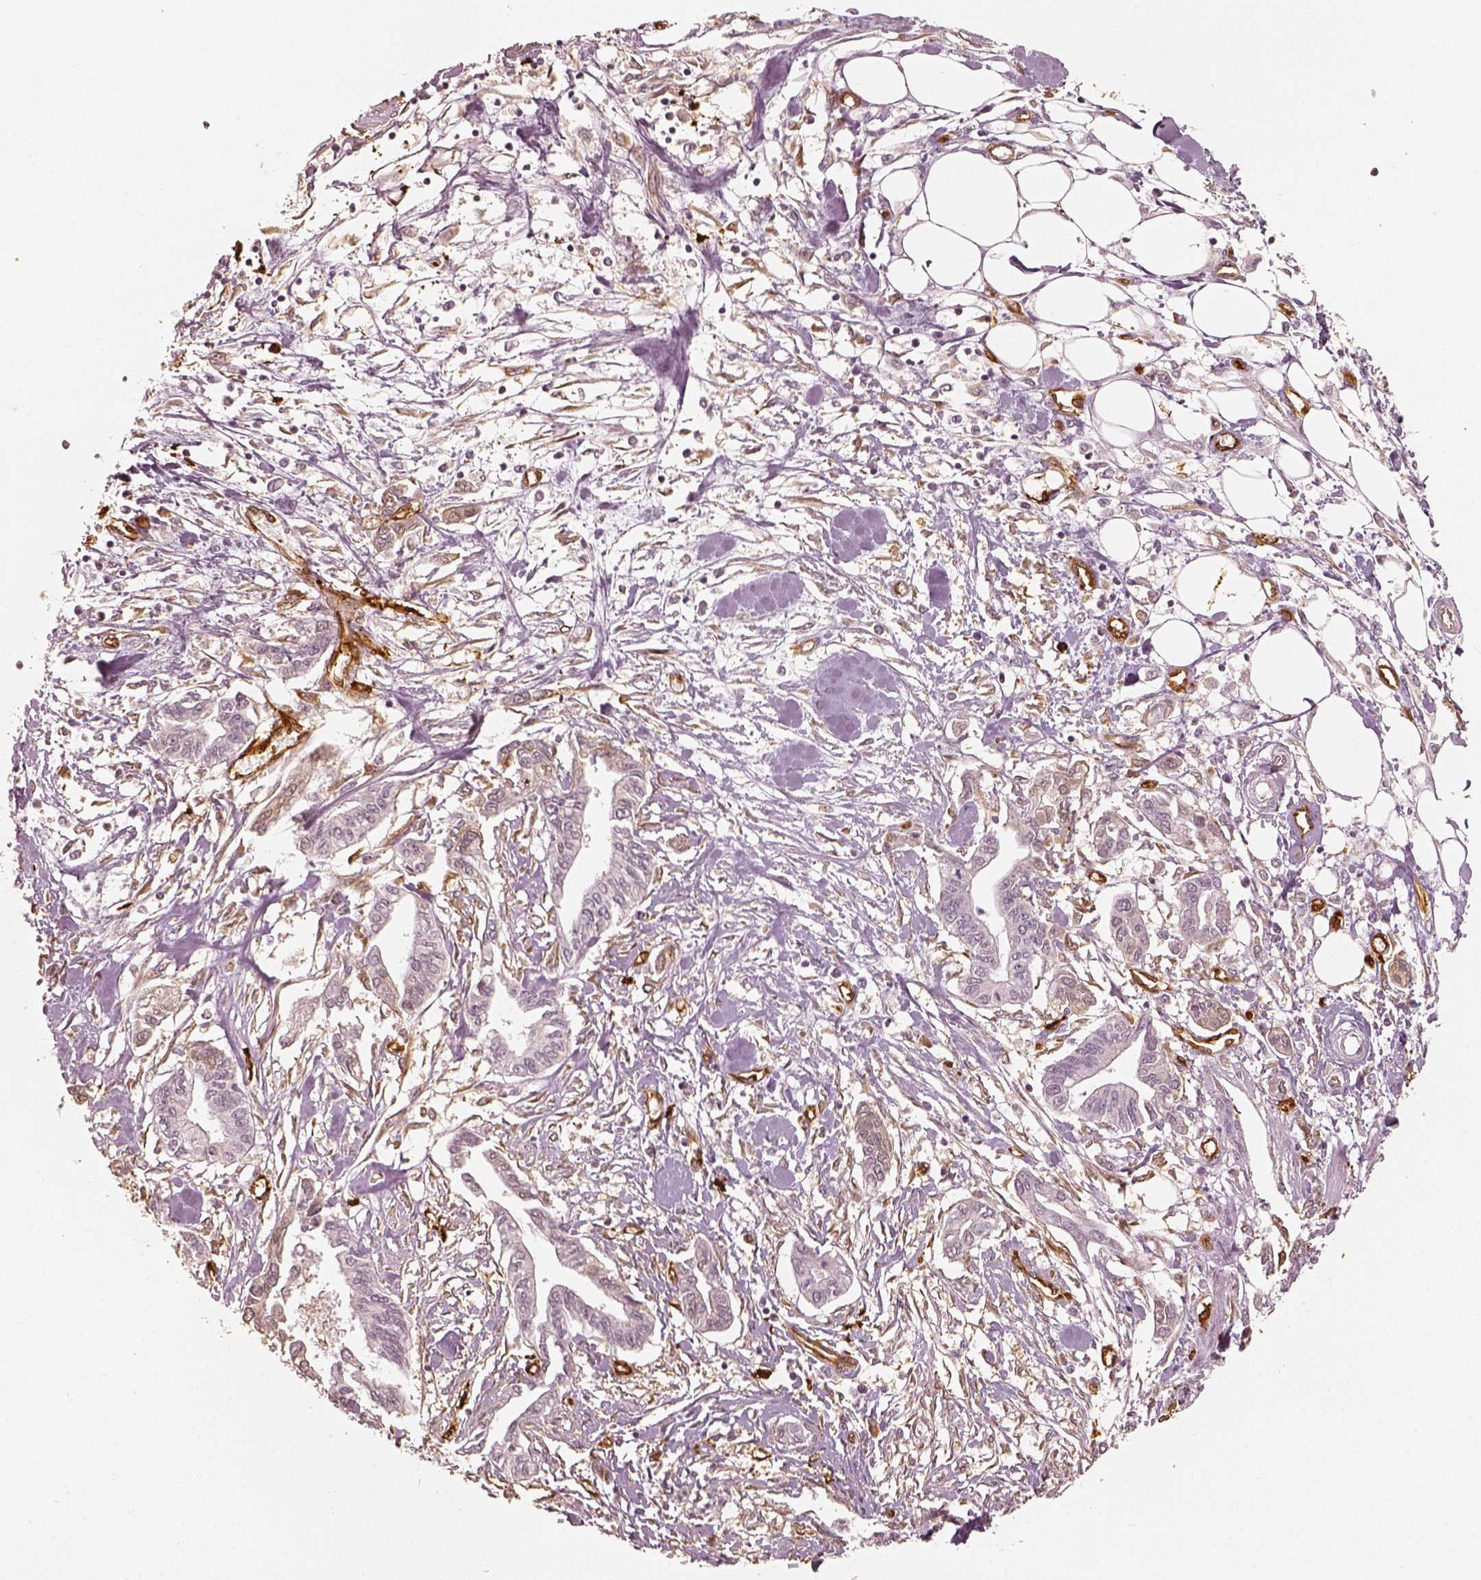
{"staining": {"intensity": "negative", "quantity": "none", "location": "none"}, "tissue": "pancreatic cancer", "cell_type": "Tumor cells", "image_type": "cancer", "snomed": [{"axis": "morphology", "description": "Adenocarcinoma, NOS"}, {"axis": "topography", "description": "Pancreas"}], "caption": "A histopathology image of human adenocarcinoma (pancreatic) is negative for staining in tumor cells. (IHC, brightfield microscopy, high magnification).", "gene": "FSCN1", "patient": {"sex": "male", "age": 60}}